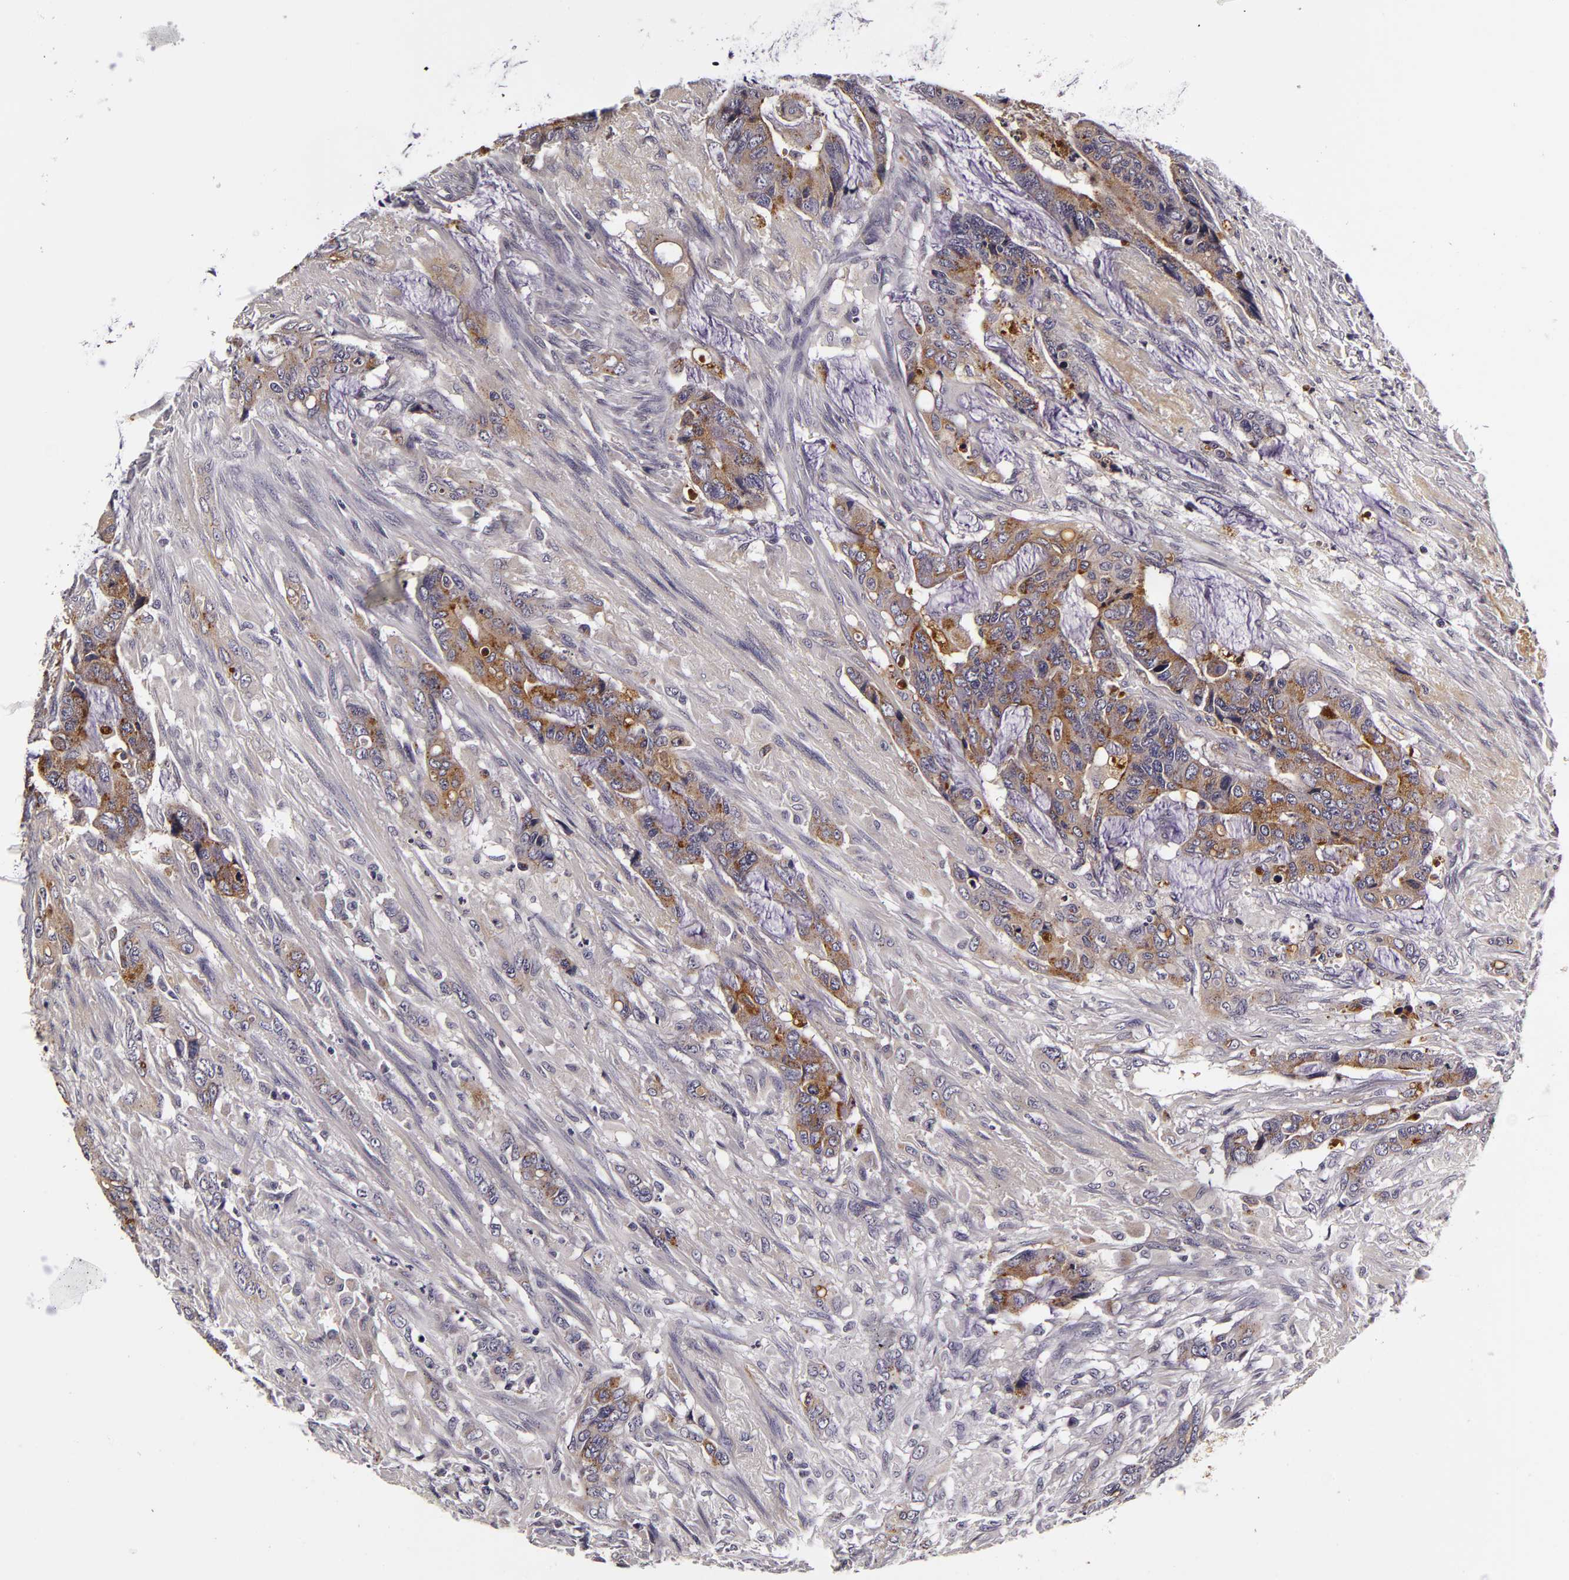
{"staining": {"intensity": "moderate", "quantity": "<25%", "location": "cytoplasmic/membranous"}, "tissue": "colorectal cancer", "cell_type": "Tumor cells", "image_type": "cancer", "snomed": [{"axis": "morphology", "description": "Adenocarcinoma, NOS"}, {"axis": "topography", "description": "Rectum"}], "caption": "Tumor cells reveal moderate cytoplasmic/membranous staining in about <25% of cells in colorectal cancer. (DAB (3,3'-diaminobenzidine) = brown stain, brightfield microscopy at high magnification).", "gene": "LGALS3BP", "patient": {"sex": "female", "age": 59}}